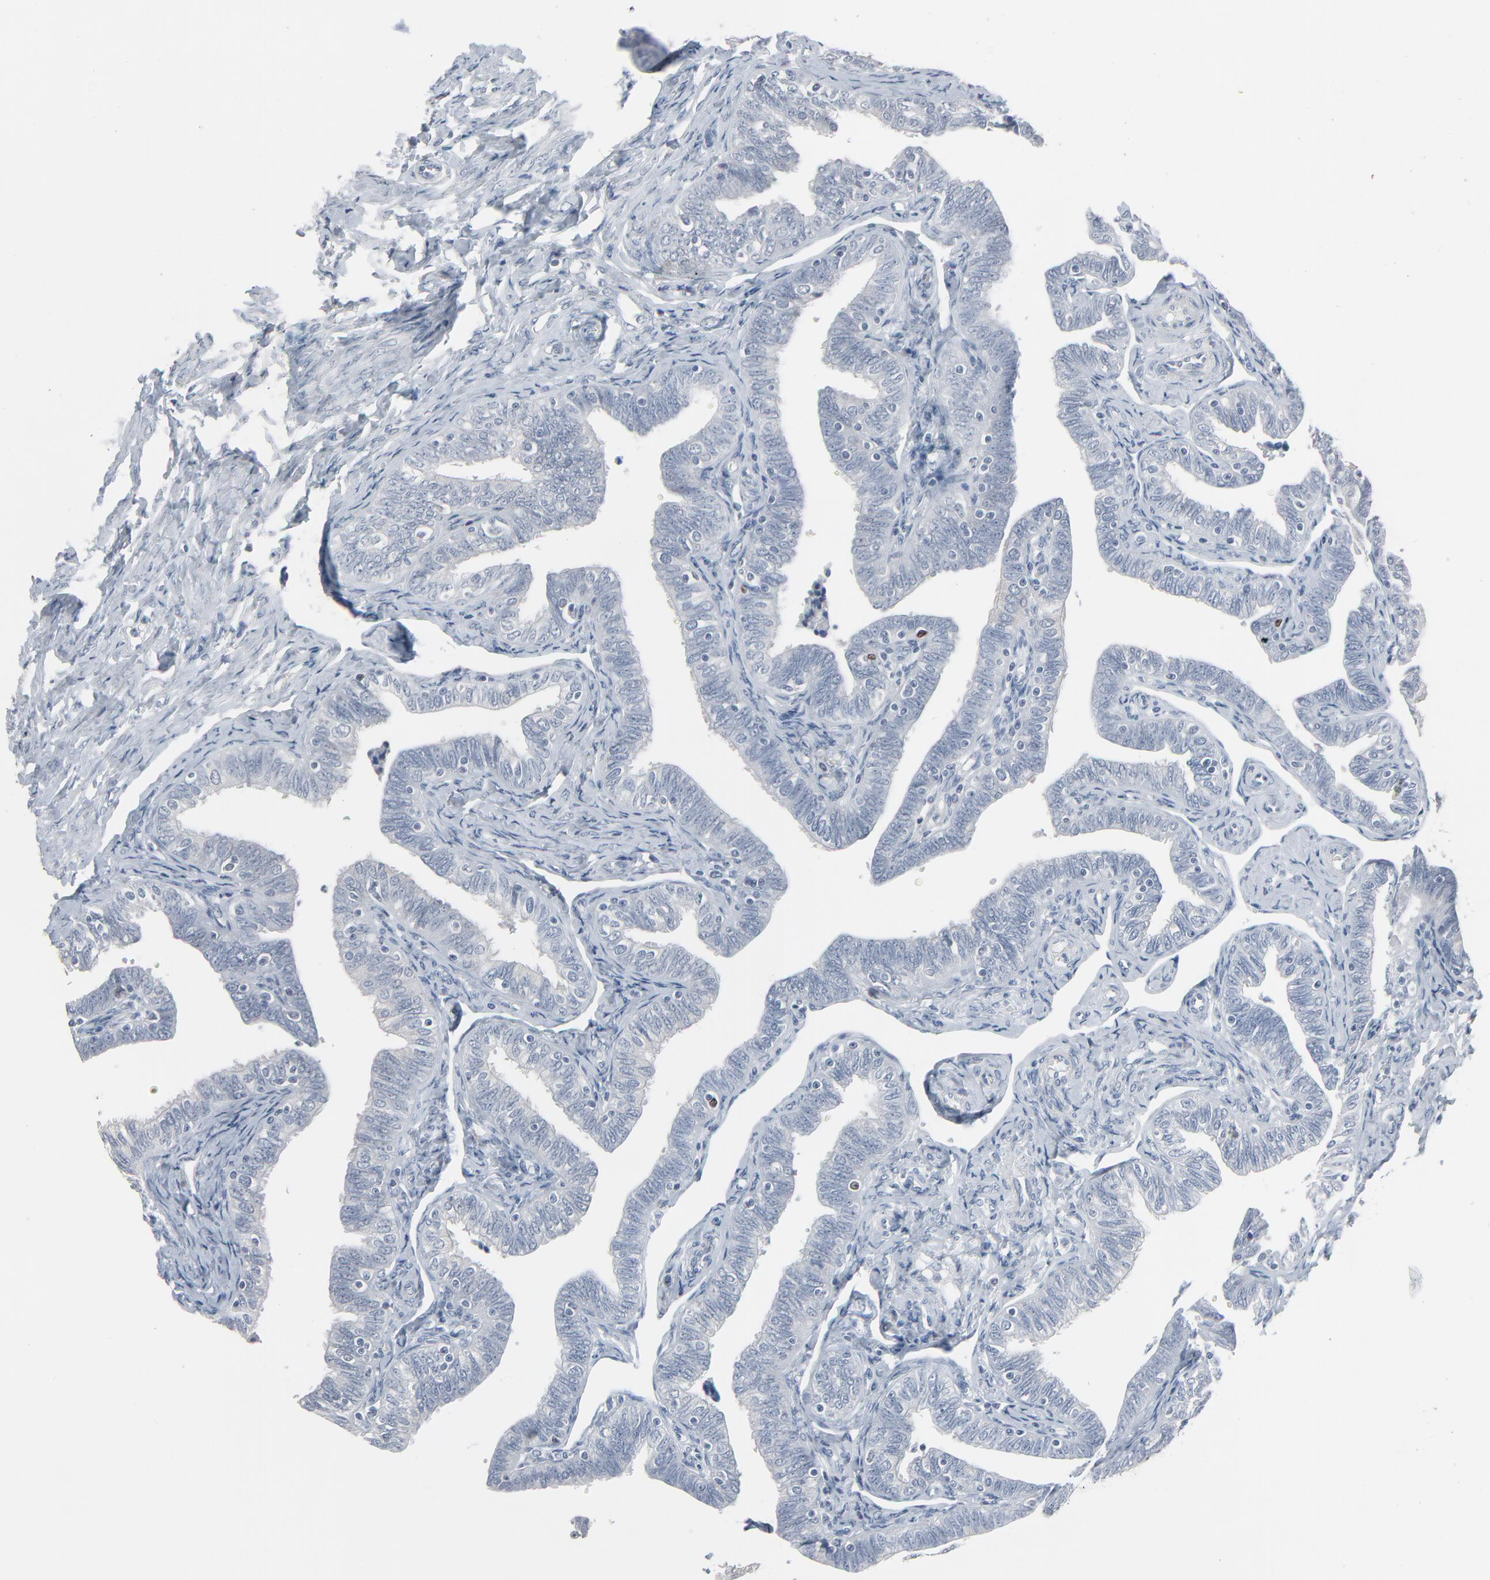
{"staining": {"intensity": "negative", "quantity": "none", "location": "none"}, "tissue": "fallopian tube", "cell_type": "Glandular cells", "image_type": "normal", "snomed": [{"axis": "morphology", "description": "Normal tissue, NOS"}, {"axis": "topography", "description": "Fallopian tube"}, {"axis": "topography", "description": "Ovary"}], "caption": "This is an immunohistochemistry (IHC) micrograph of normal fallopian tube. There is no positivity in glandular cells.", "gene": "SAGE1", "patient": {"sex": "female", "age": 69}}